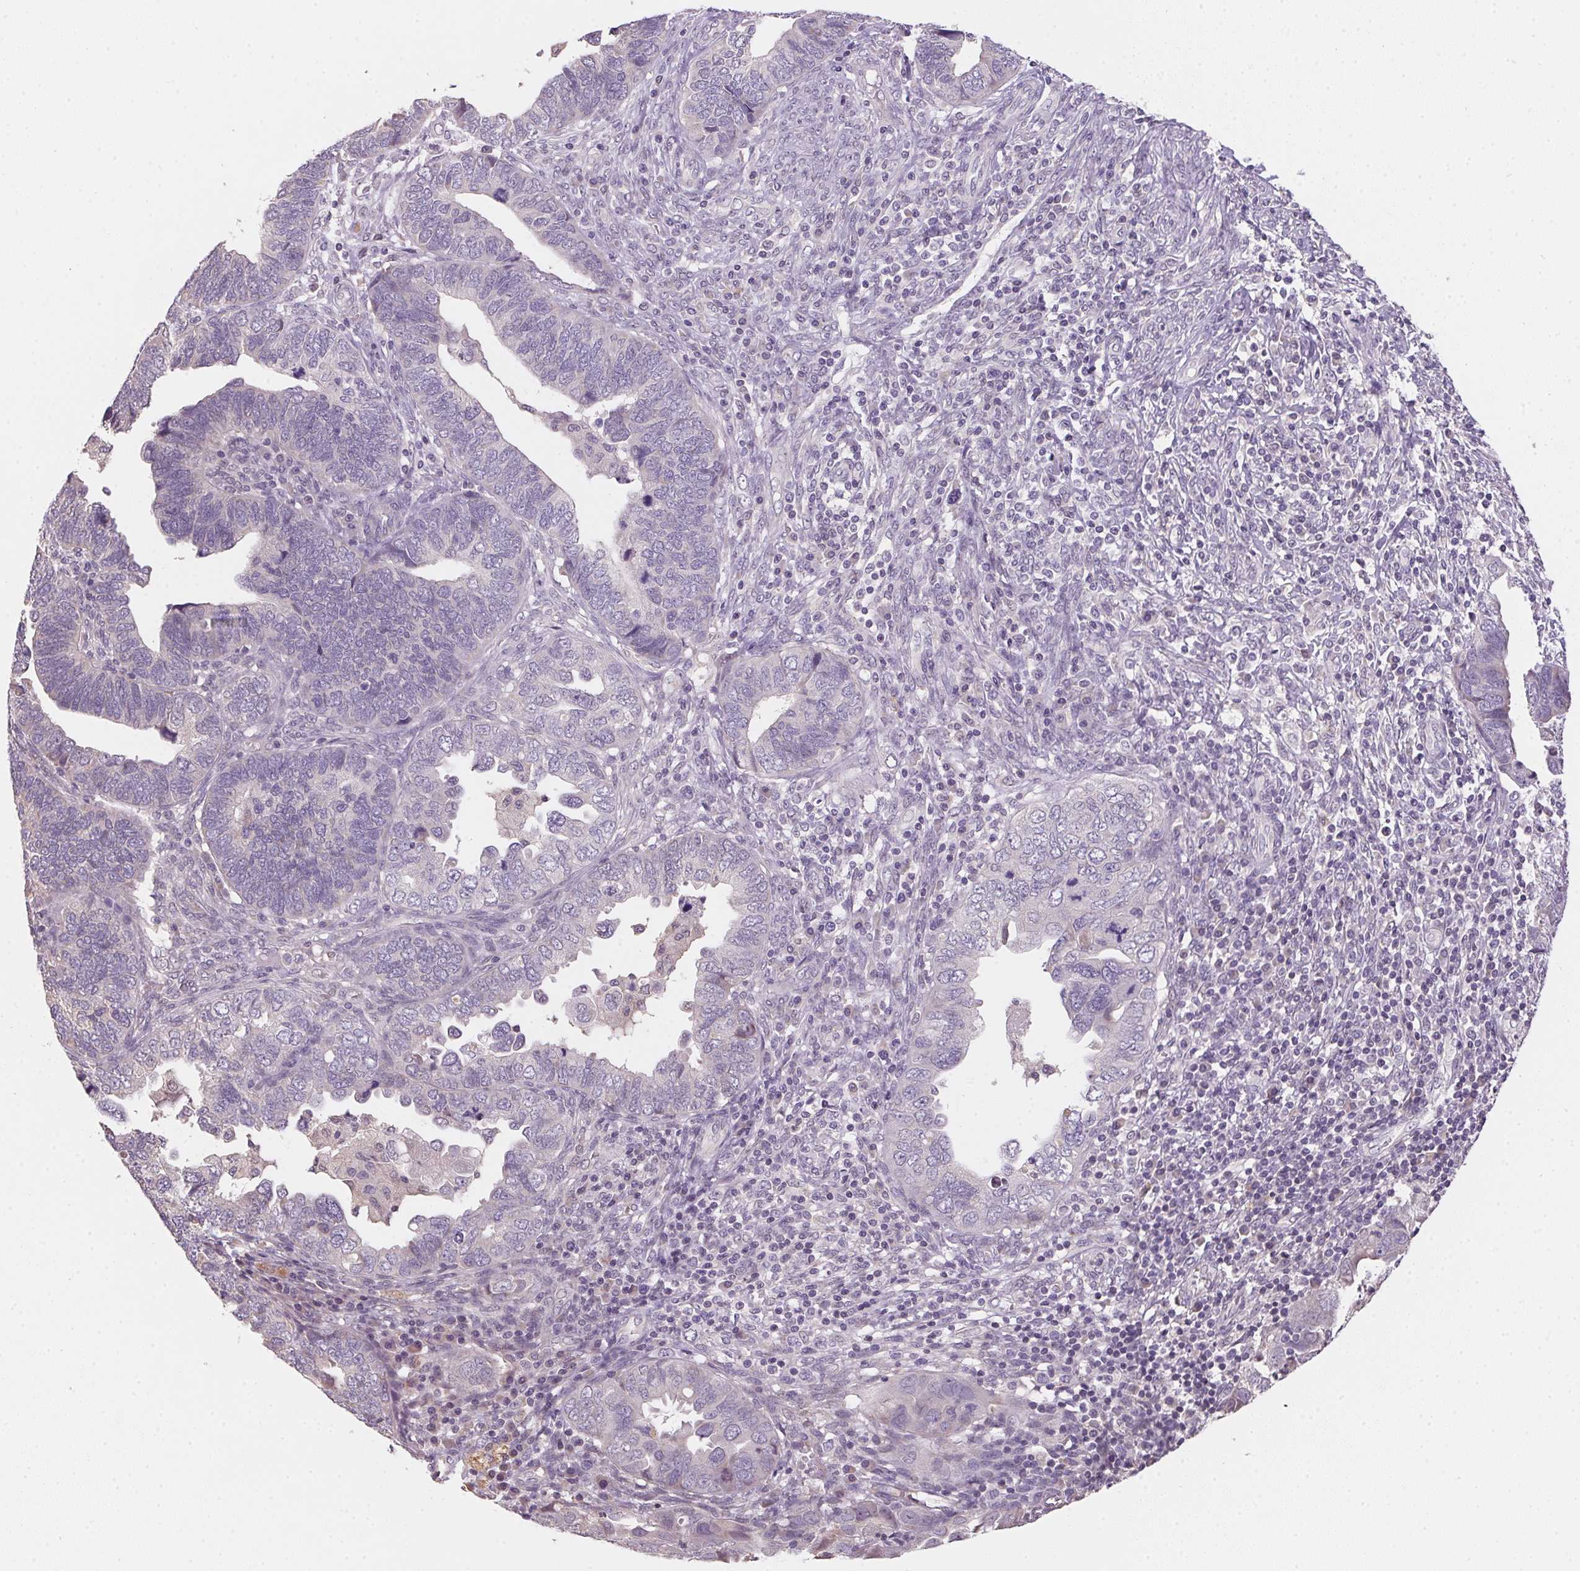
{"staining": {"intensity": "negative", "quantity": "none", "location": "none"}, "tissue": "endometrial cancer", "cell_type": "Tumor cells", "image_type": "cancer", "snomed": [{"axis": "morphology", "description": "Adenocarcinoma, NOS"}, {"axis": "topography", "description": "Endometrium"}], "caption": "A photomicrograph of human endometrial cancer is negative for staining in tumor cells.", "gene": "ALDH8A1", "patient": {"sex": "female", "age": 79}}